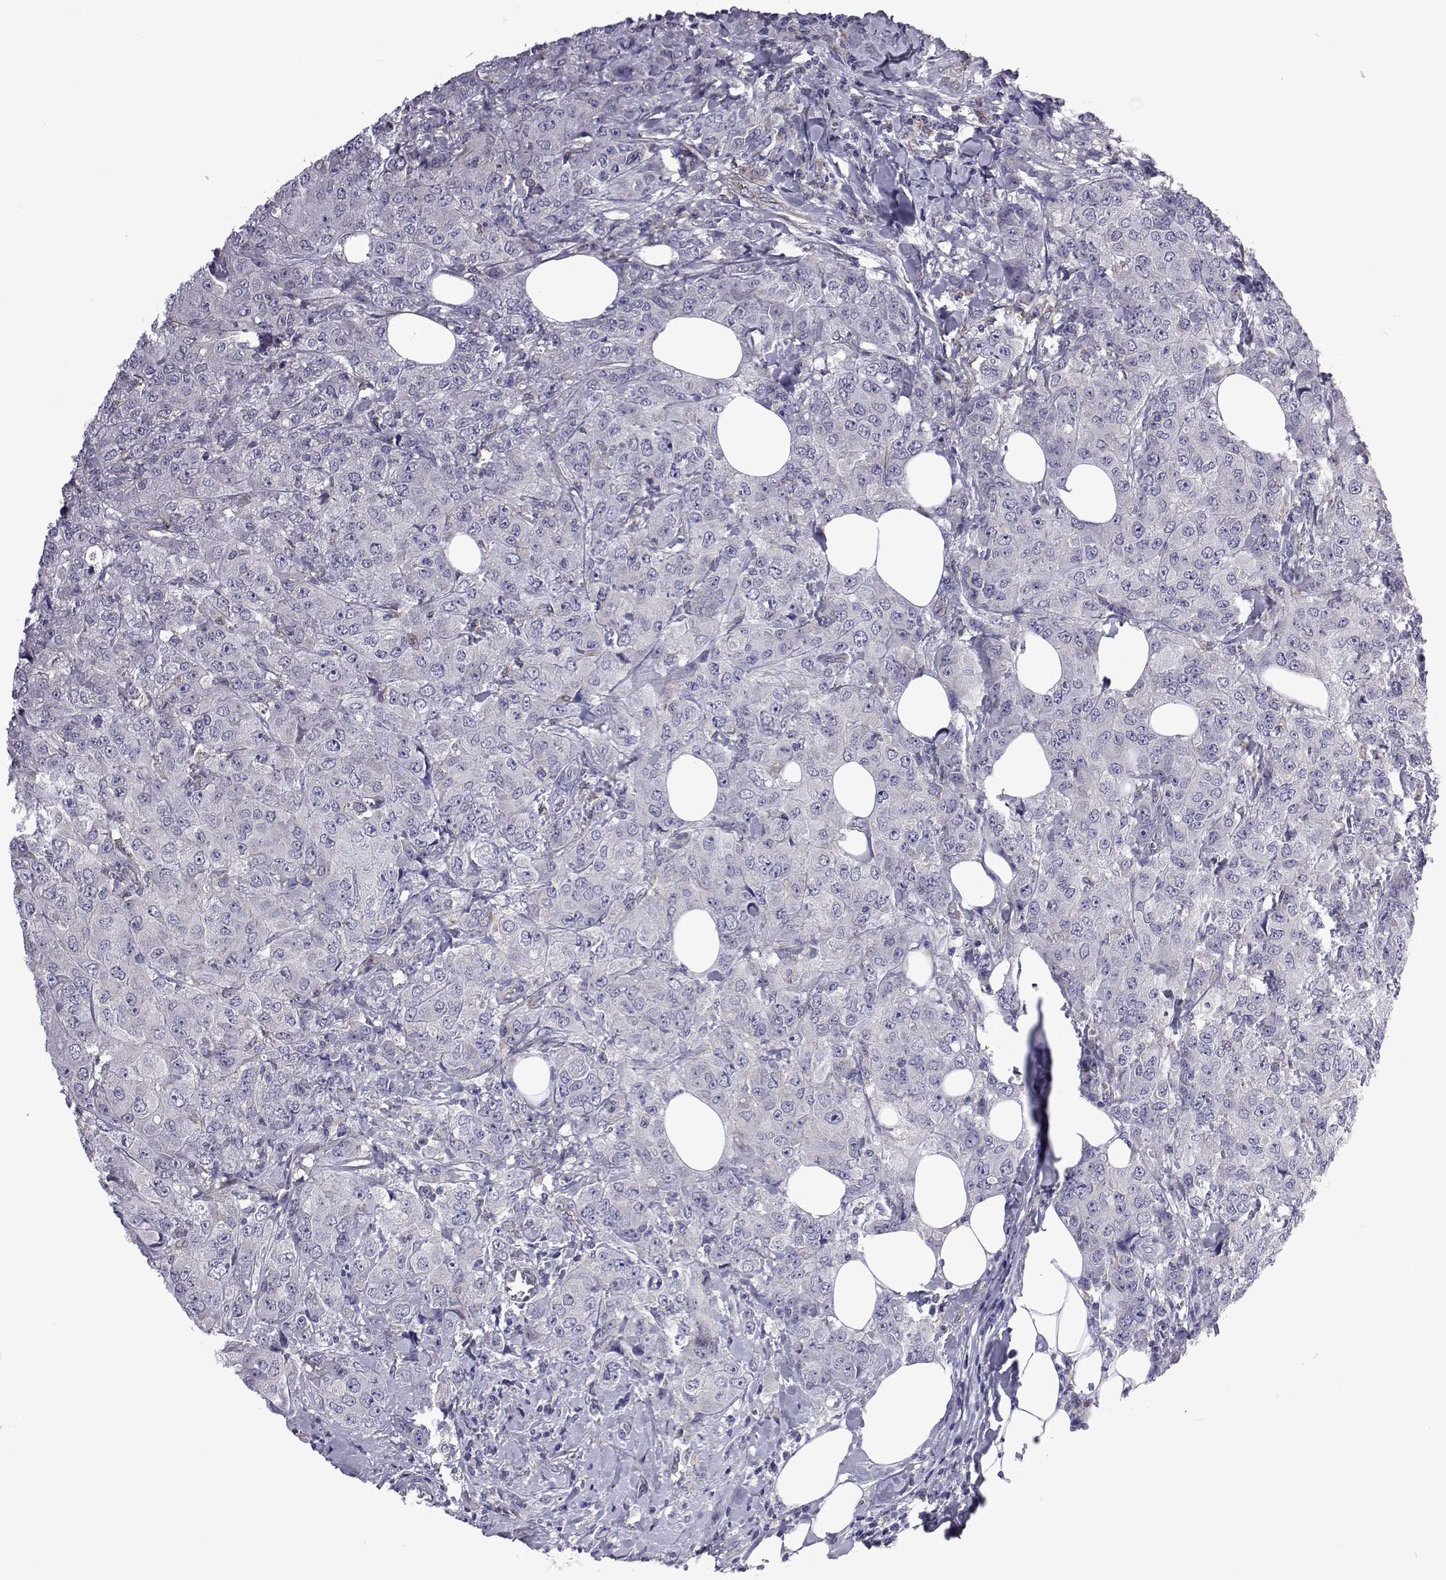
{"staining": {"intensity": "negative", "quantity": "none", "location": "none"}, "tissue": "breast cancer", "cell_type": "Tumor cells", "image_type": "cancer", "snomed": [{"axis": "morphology", "description": "Normal tissue, NOS"}, {"axis": "morphology", "description": "Duct carcinoma"}, {"axis": "topography", "description": "Breast"}], "caption": "There is no significant staining in tumor cells of breast infiltrating ductal carcinoma. Brightfield microscopy of immunohistochemistry stained with DAB (3,3'-diaminobenzidine) (brown) and hematoxylin (blue), captured at high magnification.", "gene": "TCF15", "patient": {"sex": "female", "age": 43}}